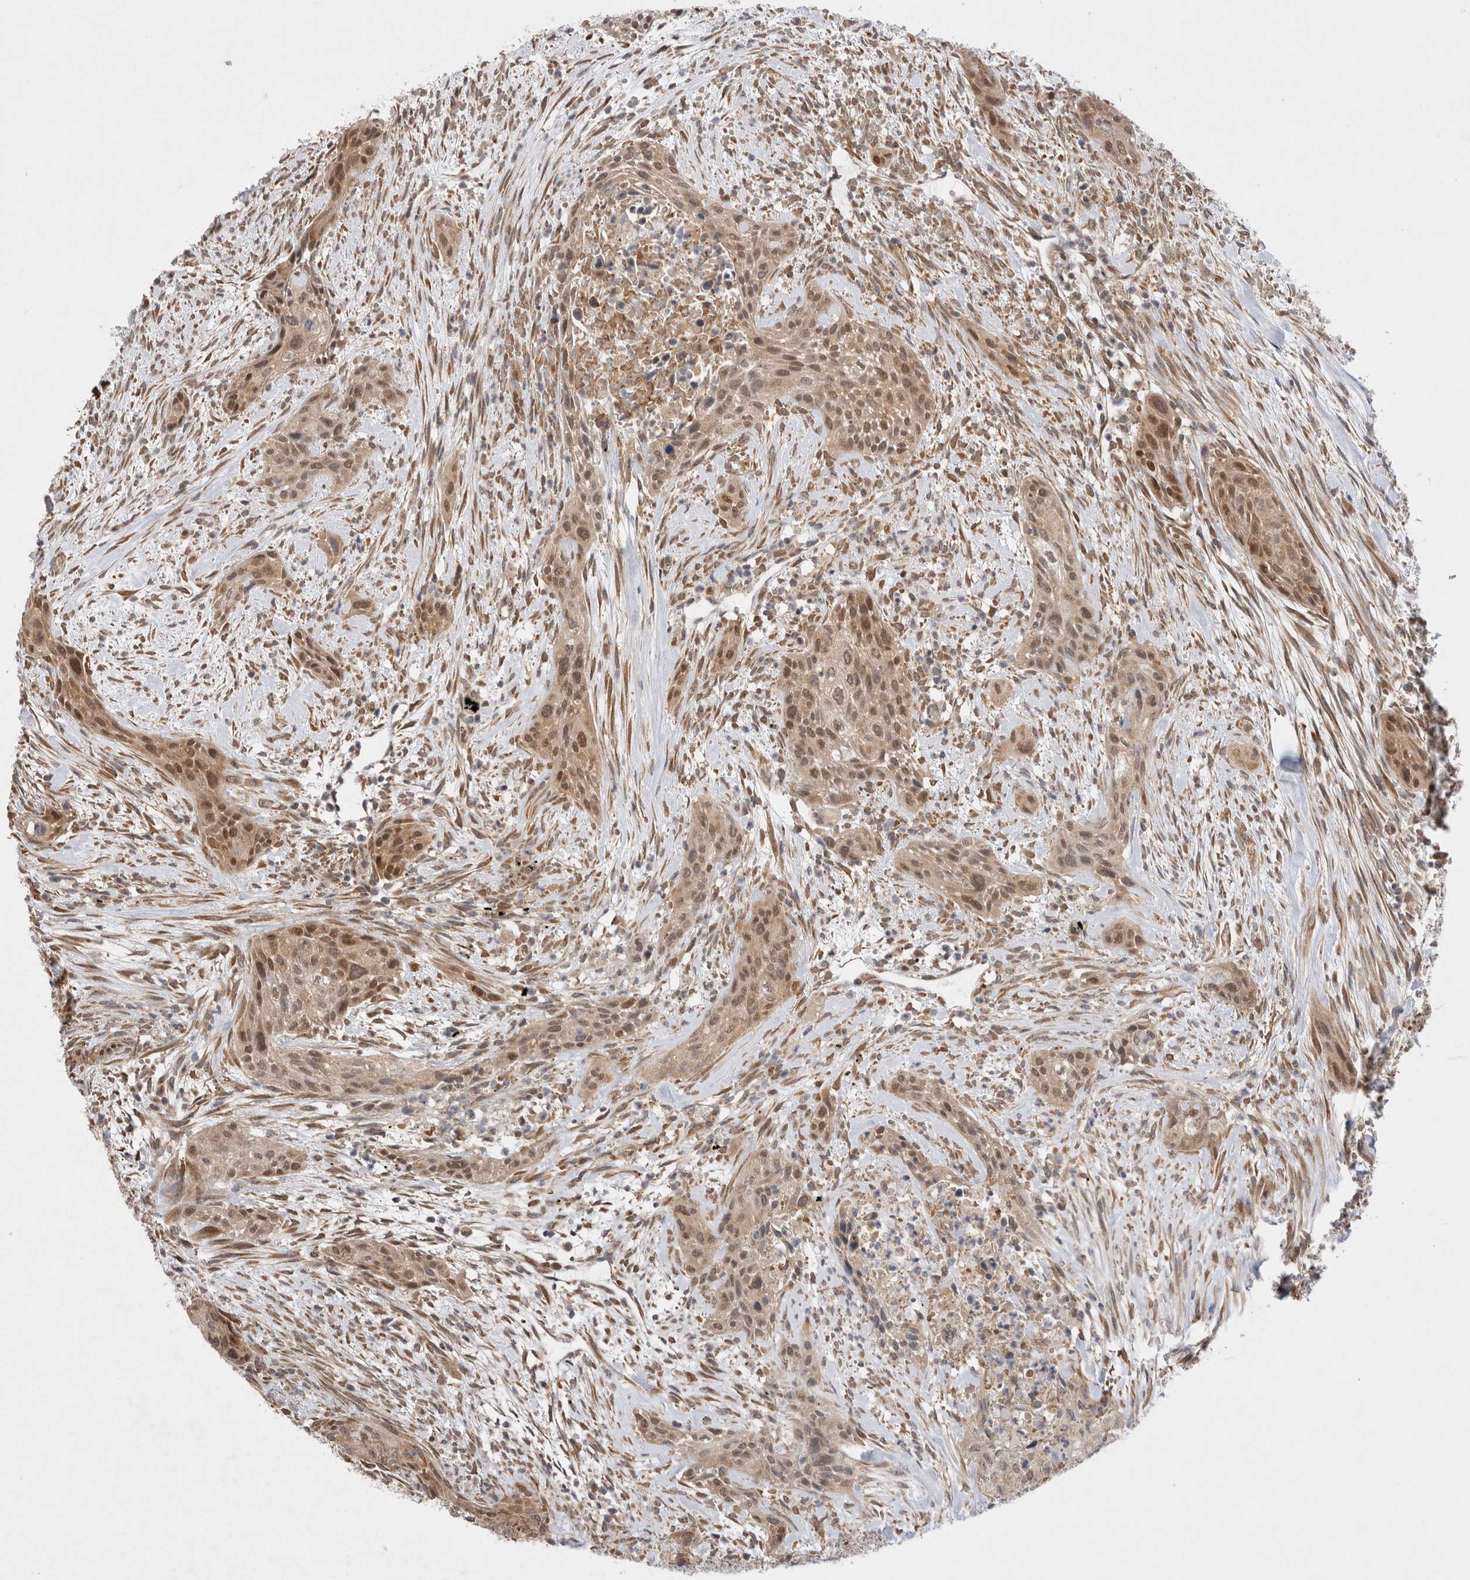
{"staining": {"intensity": "moderate", "quantity": ">75%", "location": "cytoplasmic/membranous,nuclear"}, "tissue": "urothelial cancer", "cell_type": "Tumor cells", "image_type": "cancer", "snomed": [{"axis": "morphology", "description": "Urothelial carcinoma, High grade"}, {"axis": "topography", "description": "Urinary bladder"}], "caption": "A medium amount of moderate cytoplasmic/membranous and nuclear positivity is appreciated in approximately >75% of tumor cells in high-grade urothelial carcinoma tissue.", "gene": "EIF3E", "patient": {"sex": "male", "age": 35}}